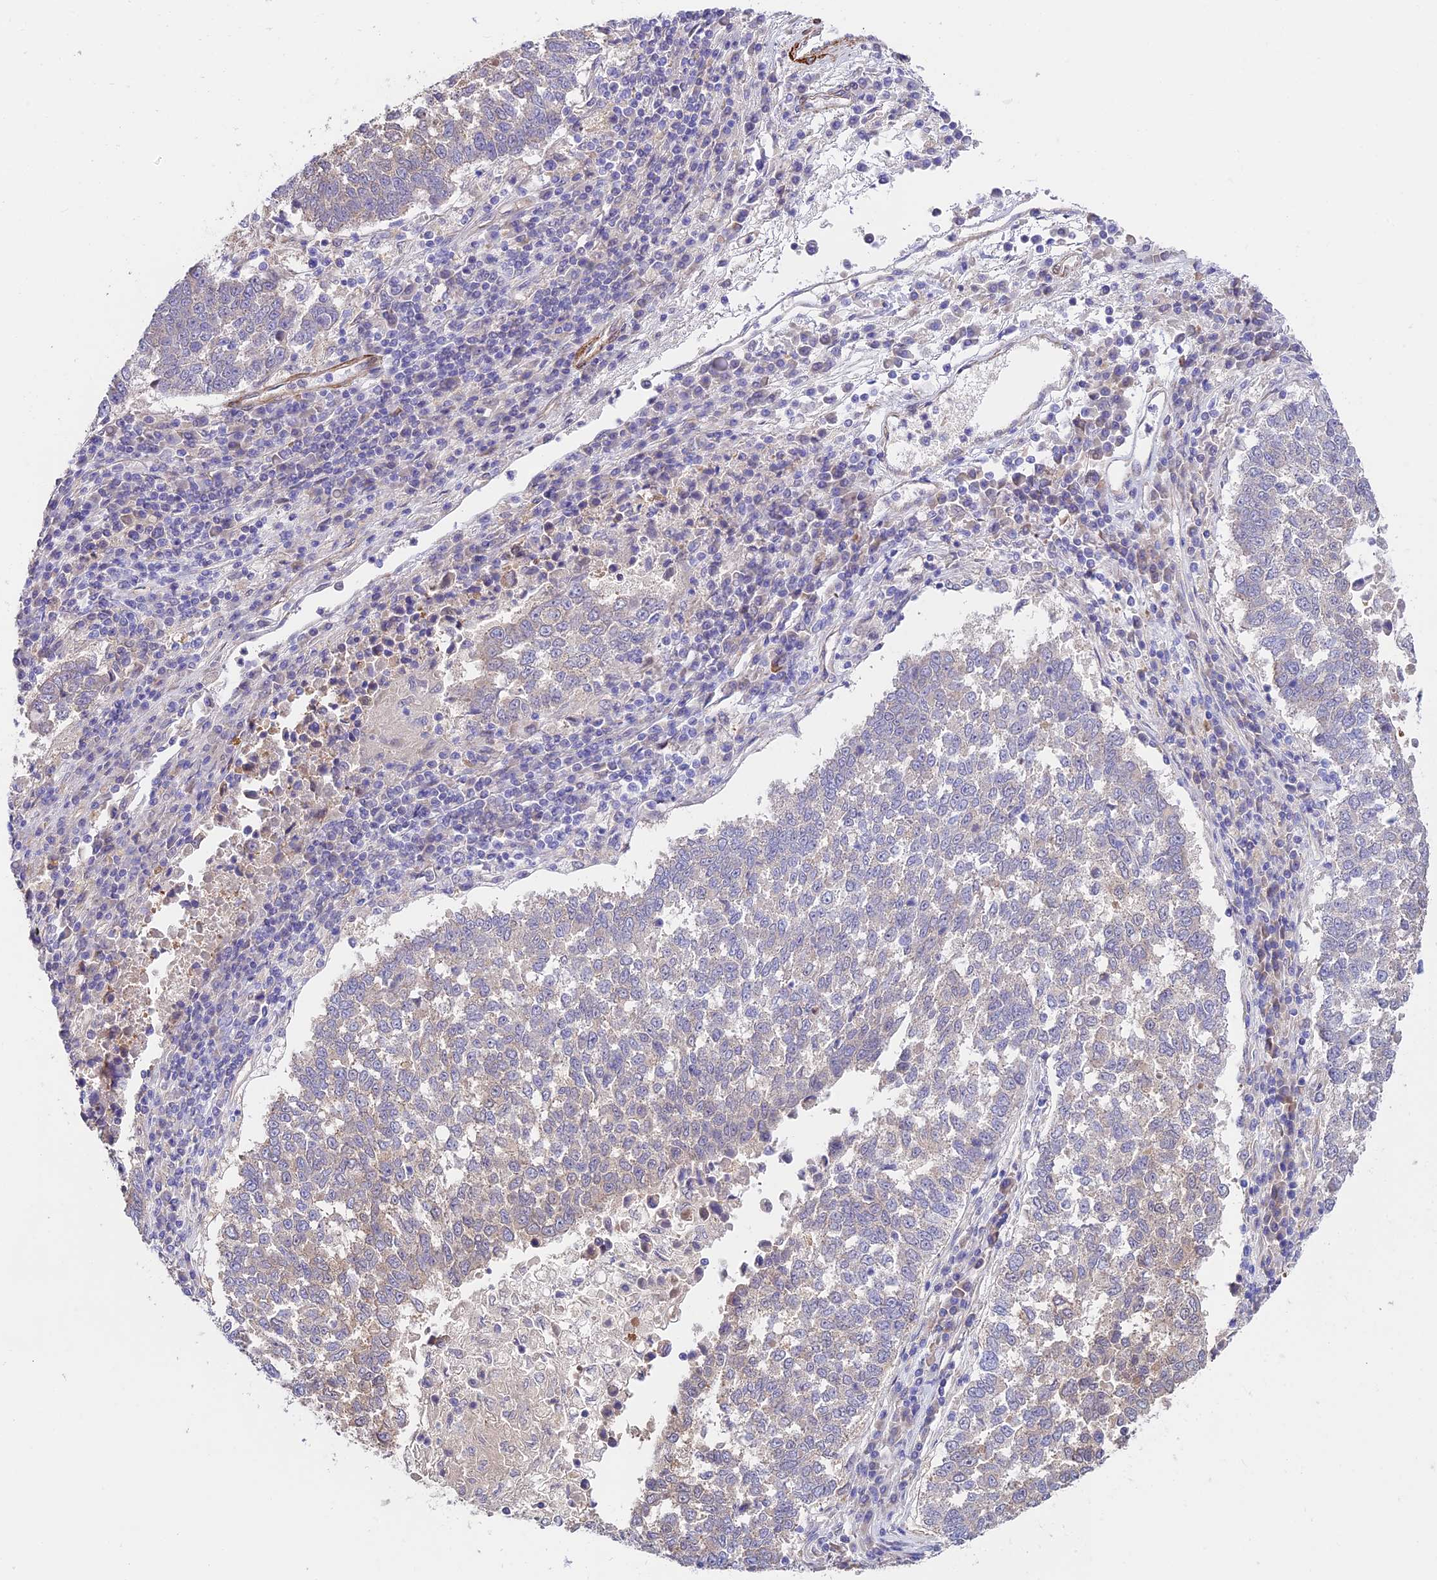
{"staining": {"intensity": "weak", "quantity": "25%-75%", "location": "cytoplasmic/membranous"}, "tissue": "lung cancer", "cell_type": "Tumor cells", "image_type": "cancer", "snomed": [{"axis": "morphology", "description": "Squamous cell carcinoma, NOS"}, {"axis": "topography", "description": "Lung"}], "caption": "Lung squamous cell carcinoma stained for a protein (brown) reveals weak cytoplasmic/membranous positive staining in about 25%-75% of tumor cells.", "gene": "ANKRD50", "patient": {"sex": "male", "age": 73}}